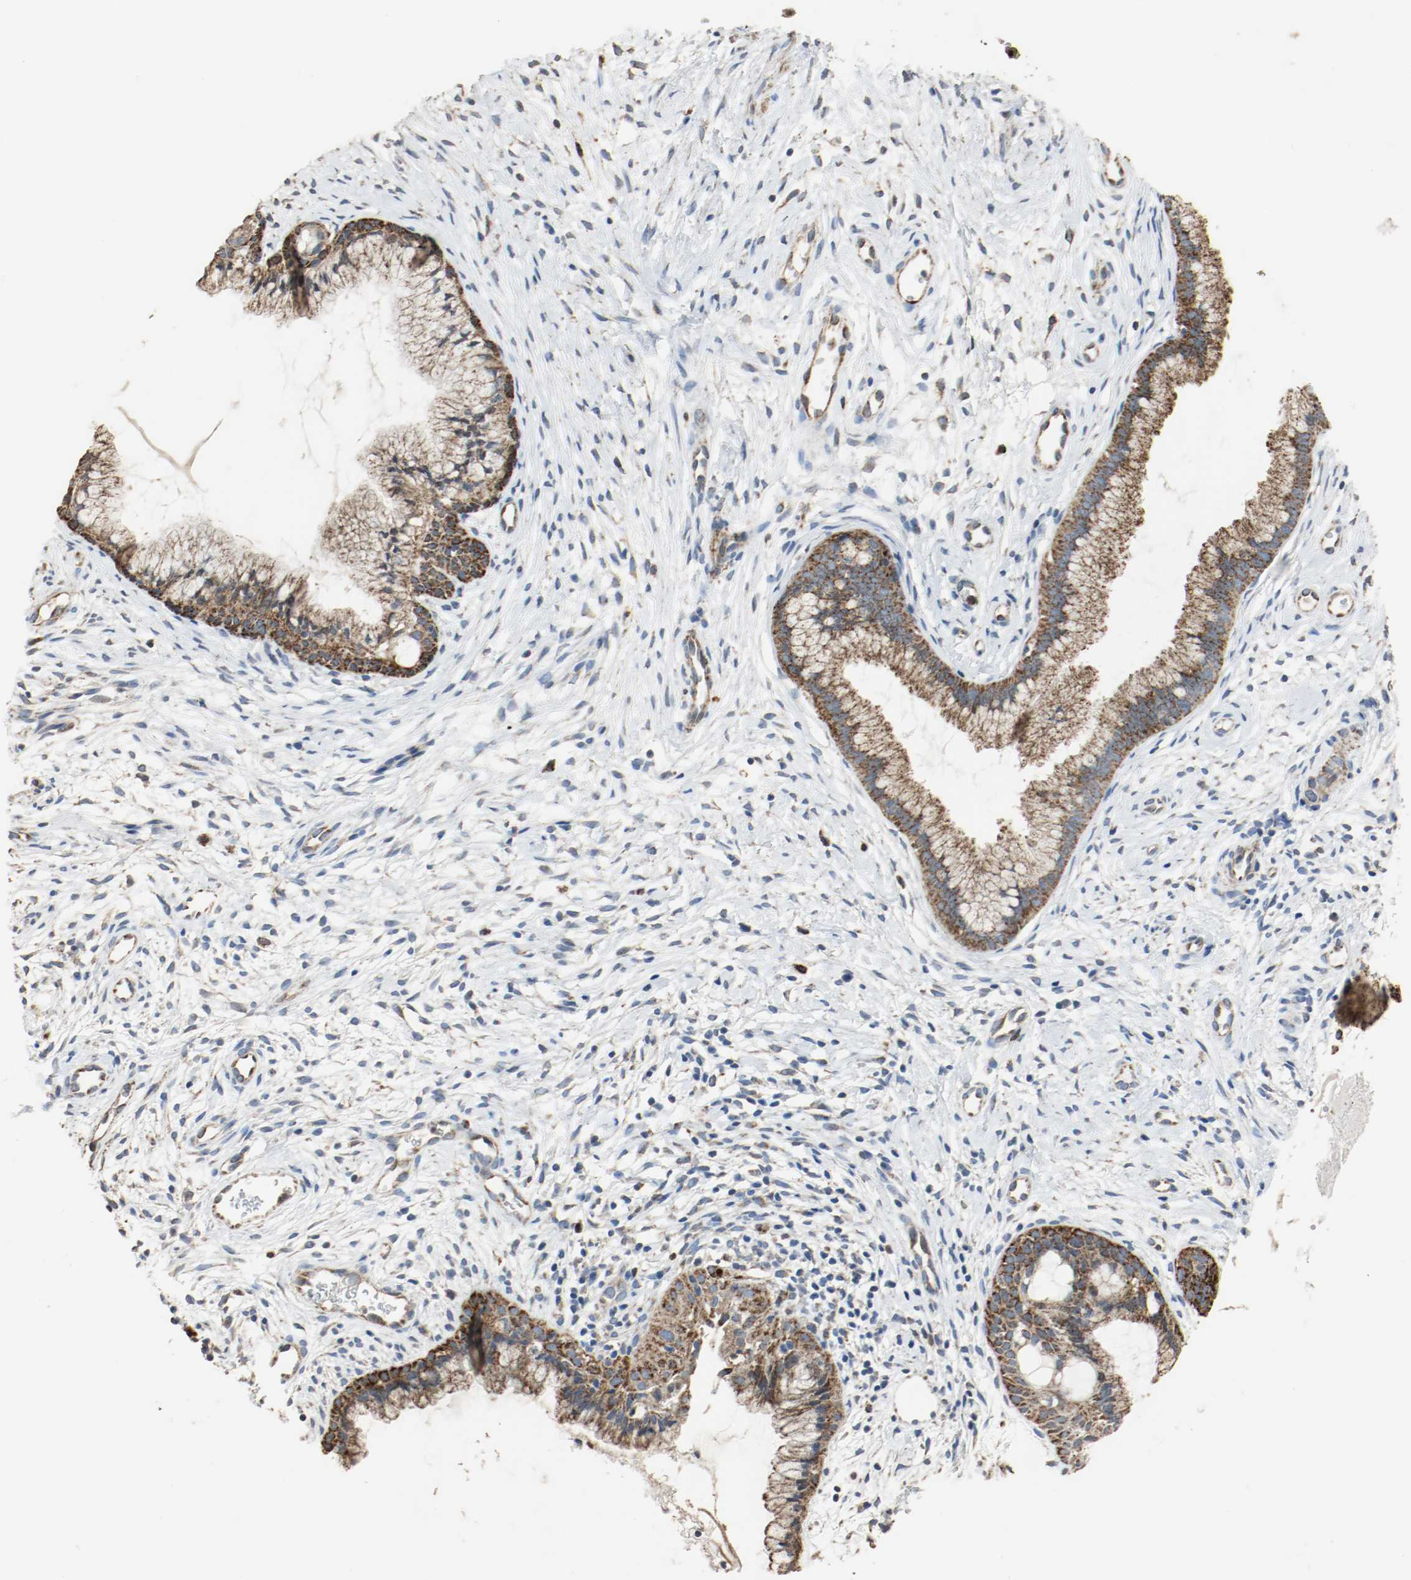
{"staining": {"intensity": "strong", "quantity": ">75%", "location": "cytoplasmic/membranous"}, "tissue": "cervix", "cell_type": "Glandular cells", "image_type": "normal", "snomed": [{"axis": "morphology", "description": "Normal tissue, NOS"}, {"axis": "topography", "description": "Cervix"}], "caption": "Human cervix stained with a brown dye reveals strong cytoplasmic/membranous positive expression in approximately >75% of glandular cells.", "gene": "ALDH4A1", "patient": {"sex": "female", "age": 39}}